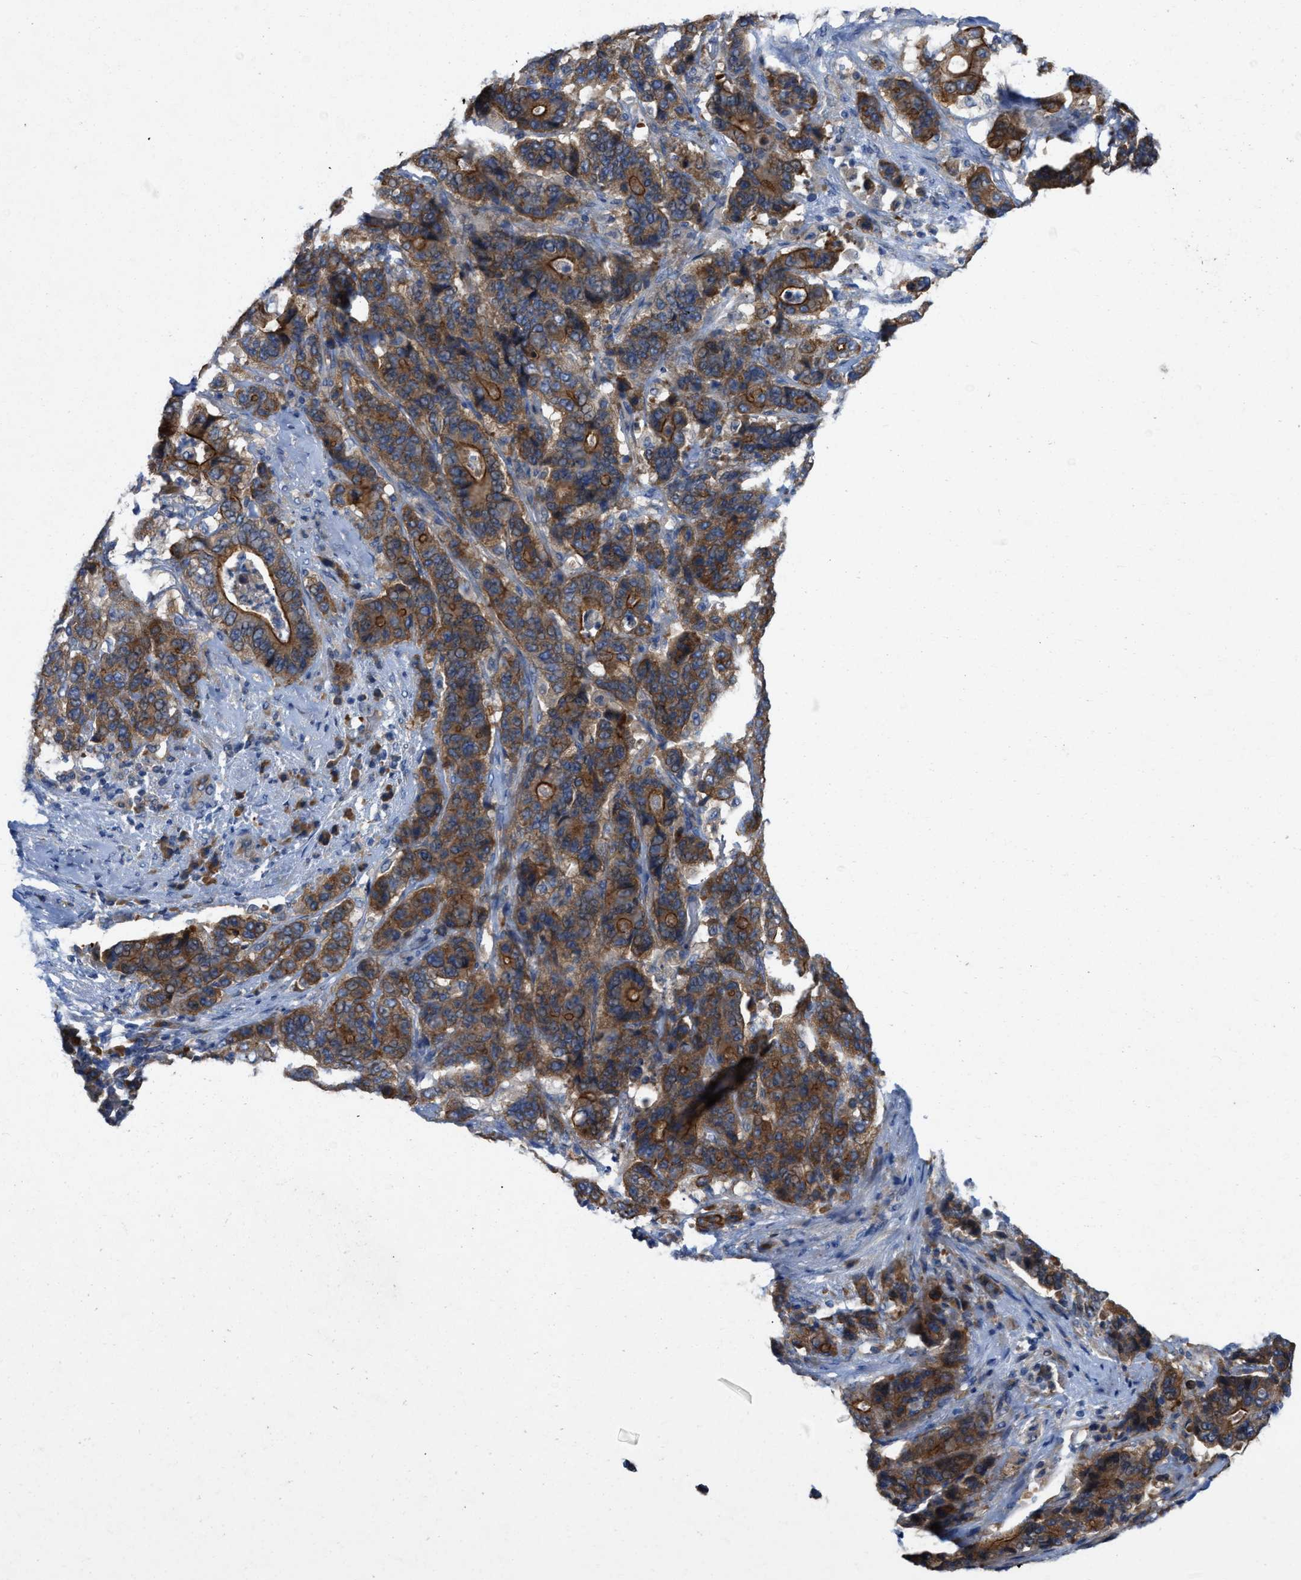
{"staining": {"intensity": "strong", "quantity": "25%-75%", "location": "cytoplasmic/membranous"}, "tissue": "stomach cancer", "cell_type": "Tumor cells", "image_type": "cancer", "snomed": [{"axis": "morphology", "description": "Adenocarcinoma, NOS"}, {"axis": "topography", "description": "Stomach"}], "caption": "IHC histopathology image of human stomach cancer stained for a protein (brown), which shows high levels of strong cytoplasmic/membranous positivity in approximately 25%-75% of tumor cells.", "gene": "TMEM131", "patient": {"sex": "female", "age": 73}}